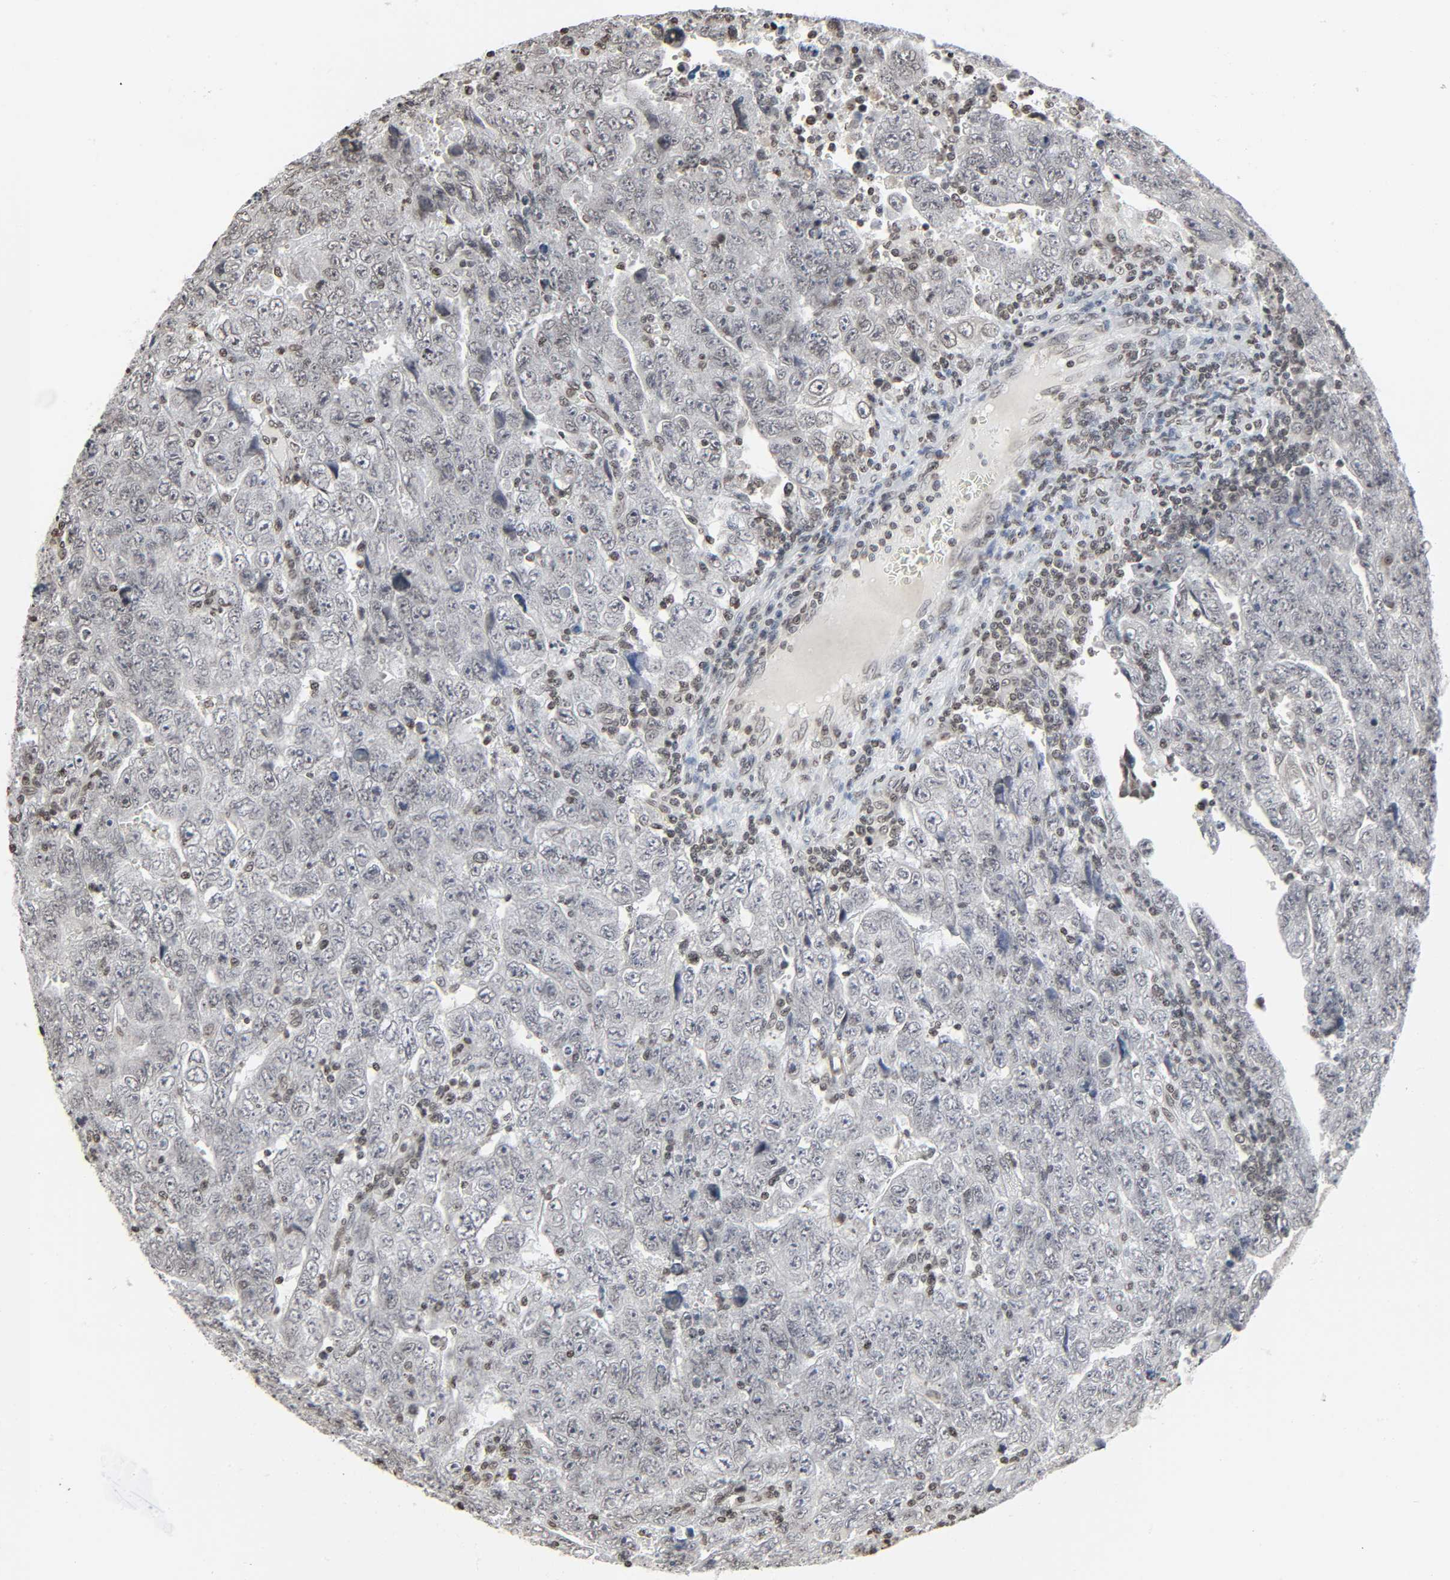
{"staining": {"intensity": "weak", "quantity": ">75%", "location": "nuclear"}, "tissue": "testis cancer", "cell_type": "Tumor cells", "image_type": "cancer", "snomed": [{"axis": "morphology", "description": "Carcinoma, Embryonal, NOS"}, {"axis": "topography", "description": "Testis"}], "caption": "Immunohistochemical staining of human testis embryonal carcinoma demonstrates low levels of weak nuclear protein staining in approximately >75% of tumor cells.", "gene": "ELAVL1", "patient": {"sex": "male", "age": 28}}